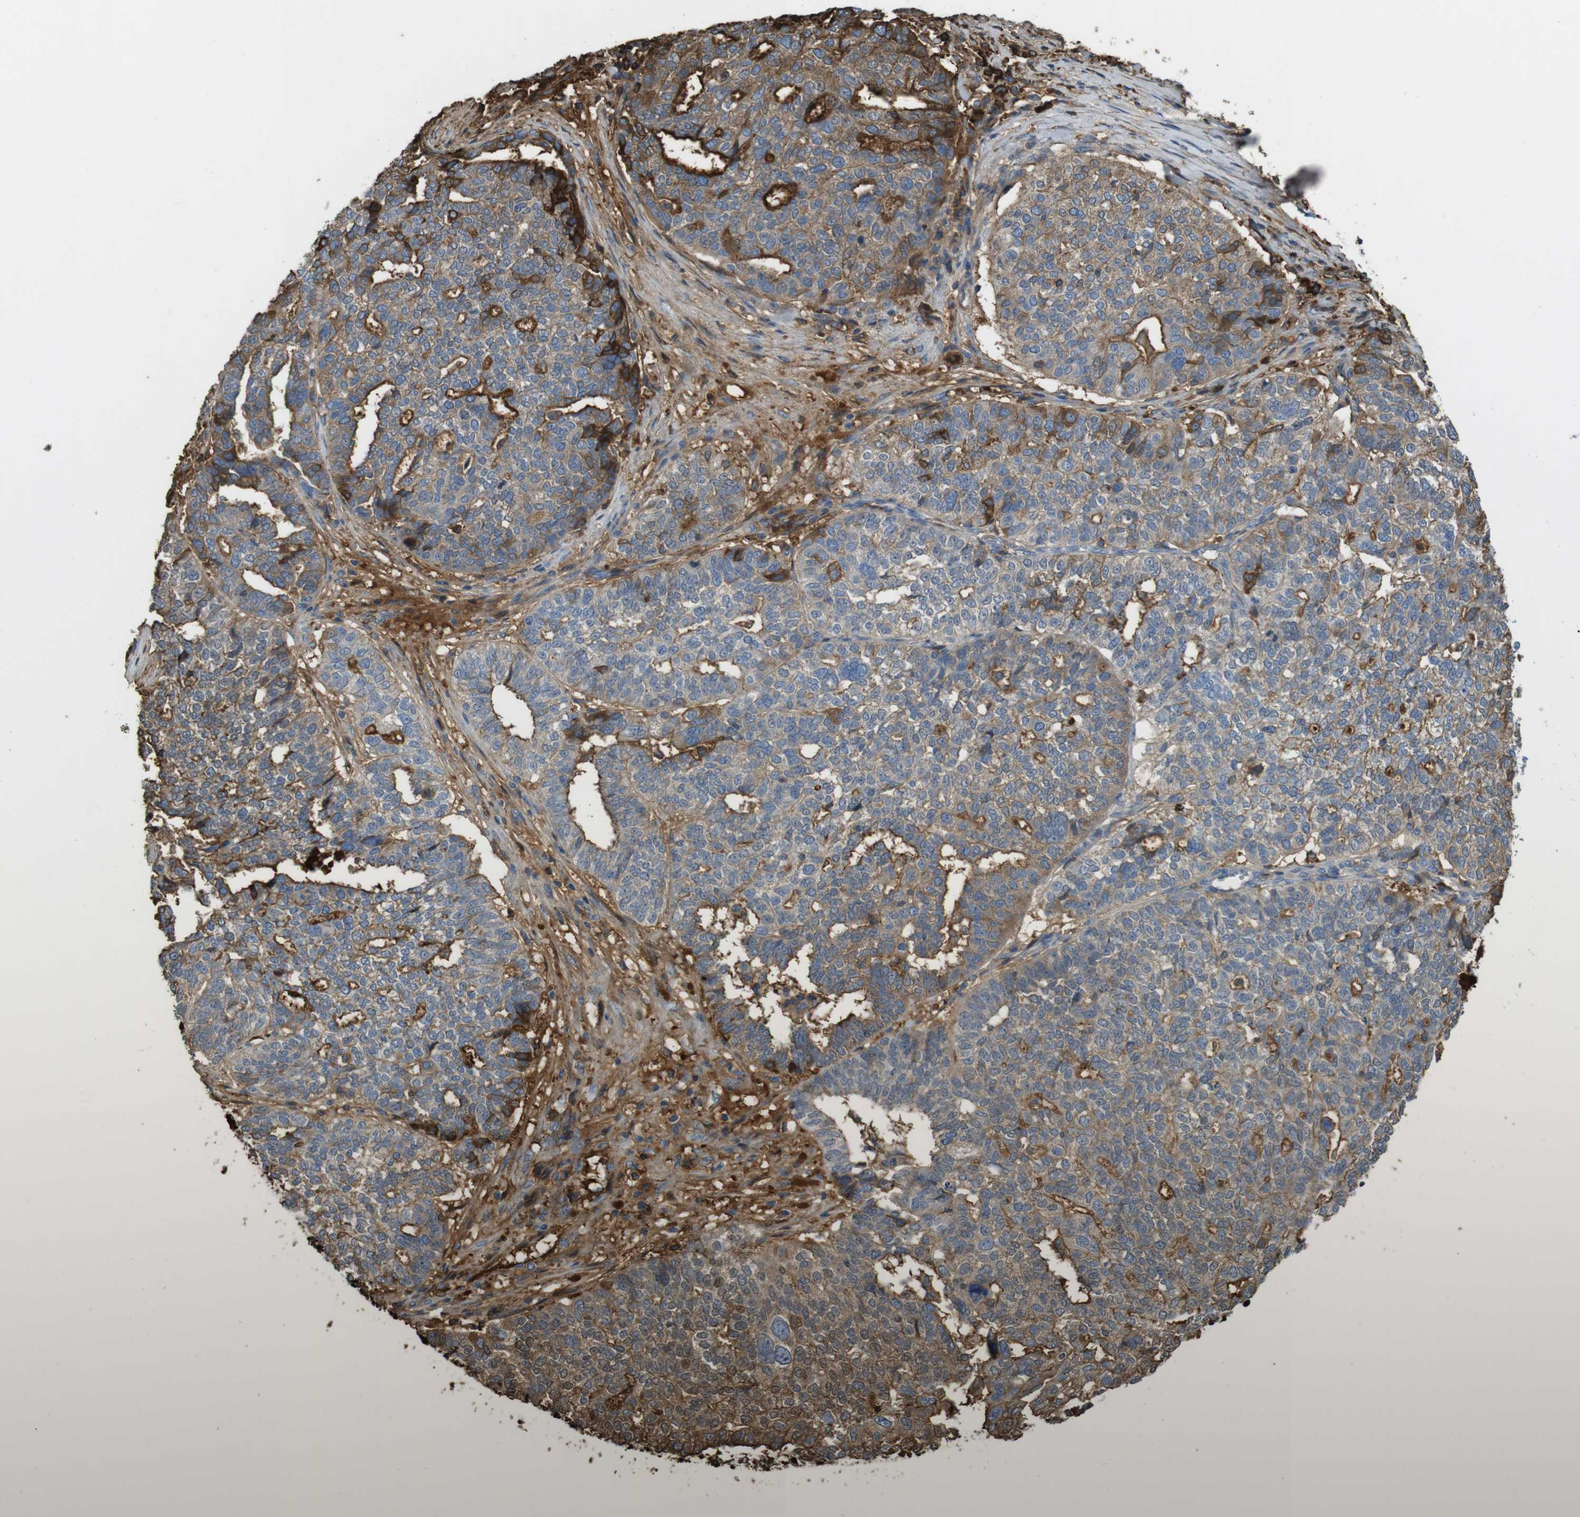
{"staining": {"intensity": "moderate", "quantity": "25%-75%", "location": "cytoplasmic/membranous"}, "tissue": "ovarian cancer", "cell_type": "Tumor cells", "image_type": "cancer", "snomed": [{"axis": "morphology", "description": "Cystadenocarcinoma, serous, NOS"}, {"axis": "topography", "description": "Ovary"}], "caption": "Protein staining shows moderate cytoplasmic/membranous expression in about 25%-75% of tumor cells in ovarian serous cystadenocarcinoma. Immunohistochemistry stains the protein in brown and the nuclei are stained blue.", "gene": "LTBP4", "patient": {"sex": "female", "age": 59}}